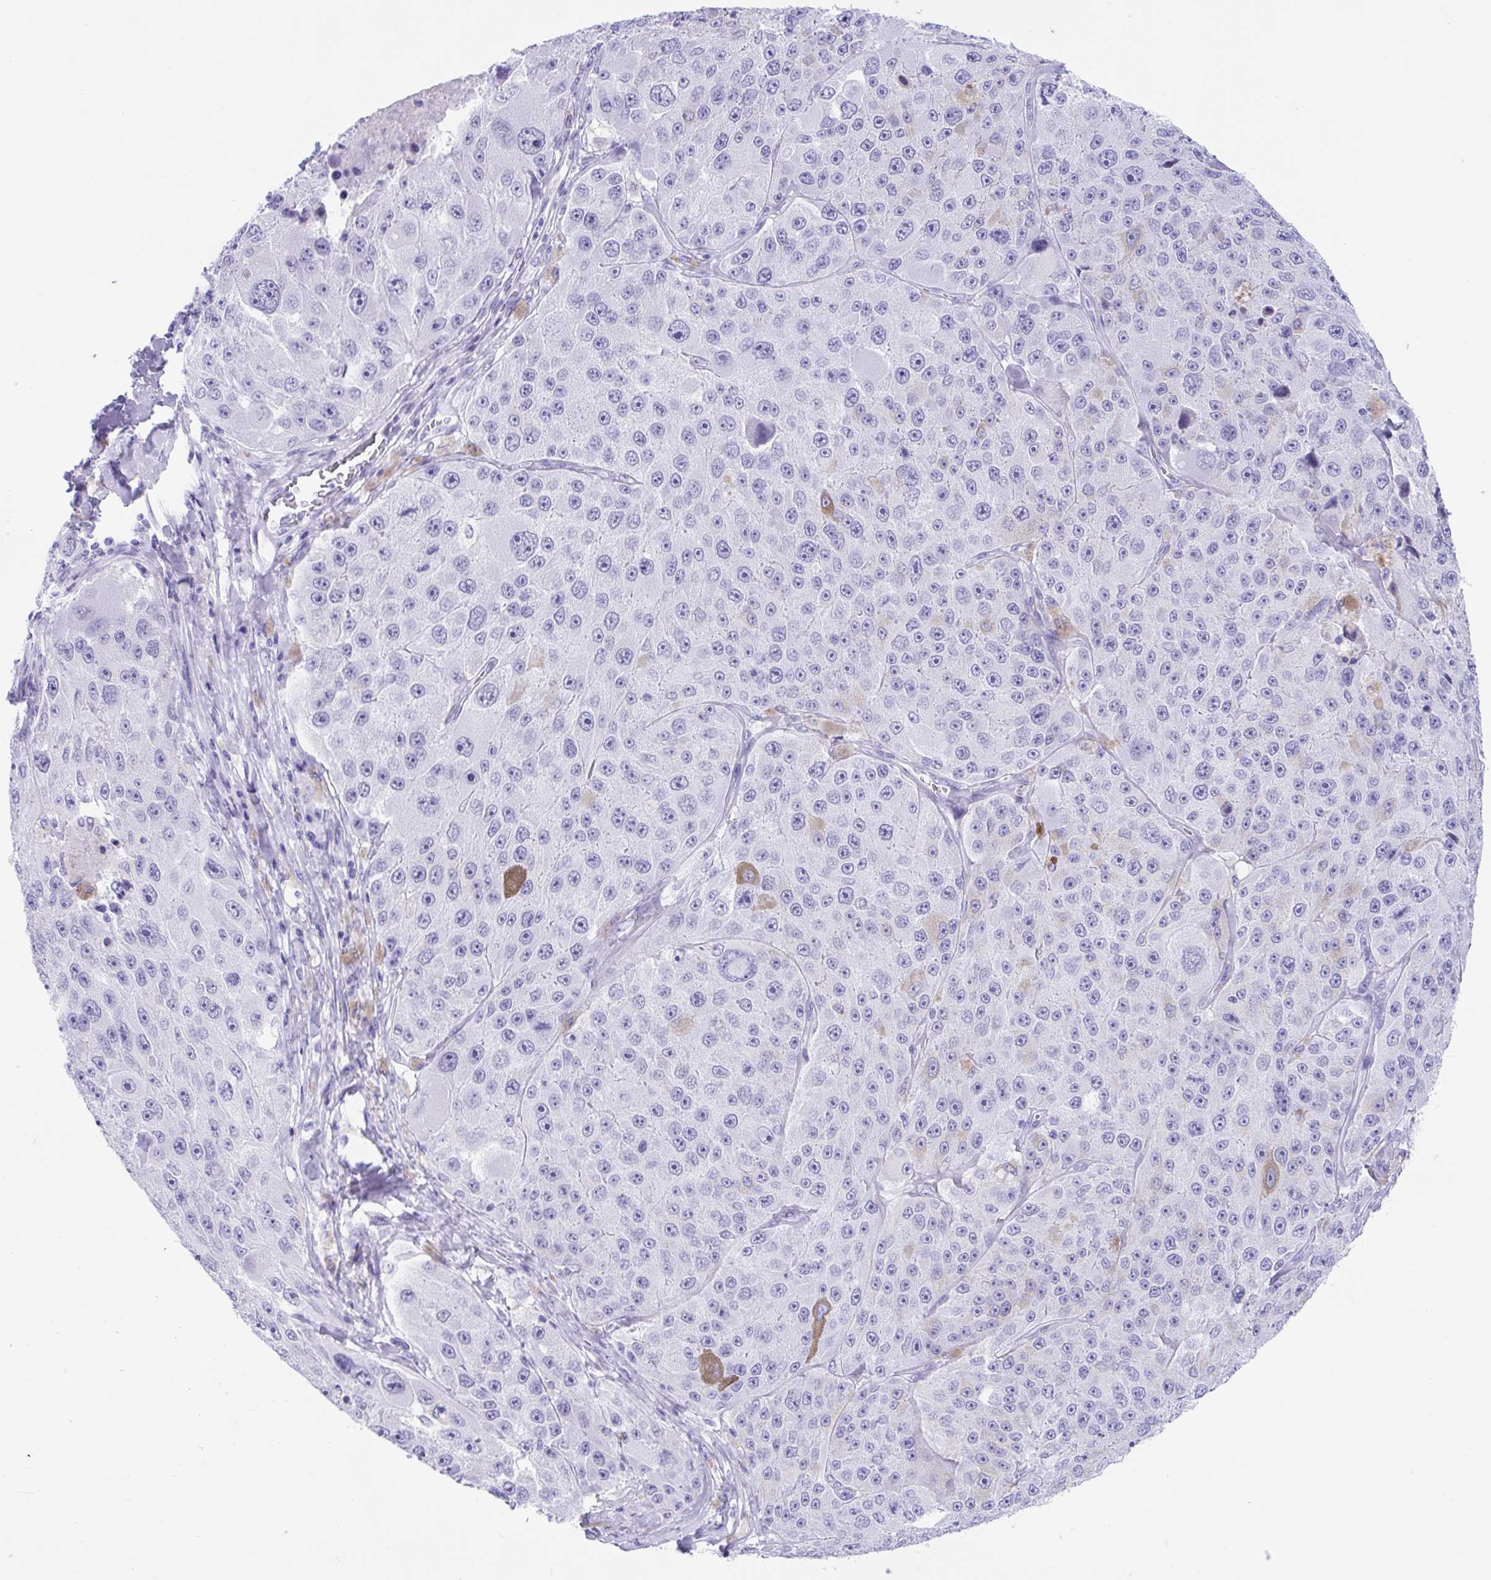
{"staining": {"intensity": "moderate", "quantity": "<25%", "location": "cytoplasmic/membranous"}, "tissue": "melanoma", "cell_type": "Tumor cells", "image_type": "cancer", "snomed": [{"axis": "morphology", "description": "Malignant melanoma, Metastatic site"}, {"axis": "topography", "description": "Lymph node"}], "caption": "IHC photomicrograph of neoplastic tissue: human malignant melanoma (metastatic site) stained using IHC exhibits low levels of moderate protein expression localized specifically in the cytoplasmic/membranous of tumor cells, appearing as a cytoplasmic/membranous brown color.", "gene": "TMEM35A", "patient": {"sex": "male", "age": 62}}